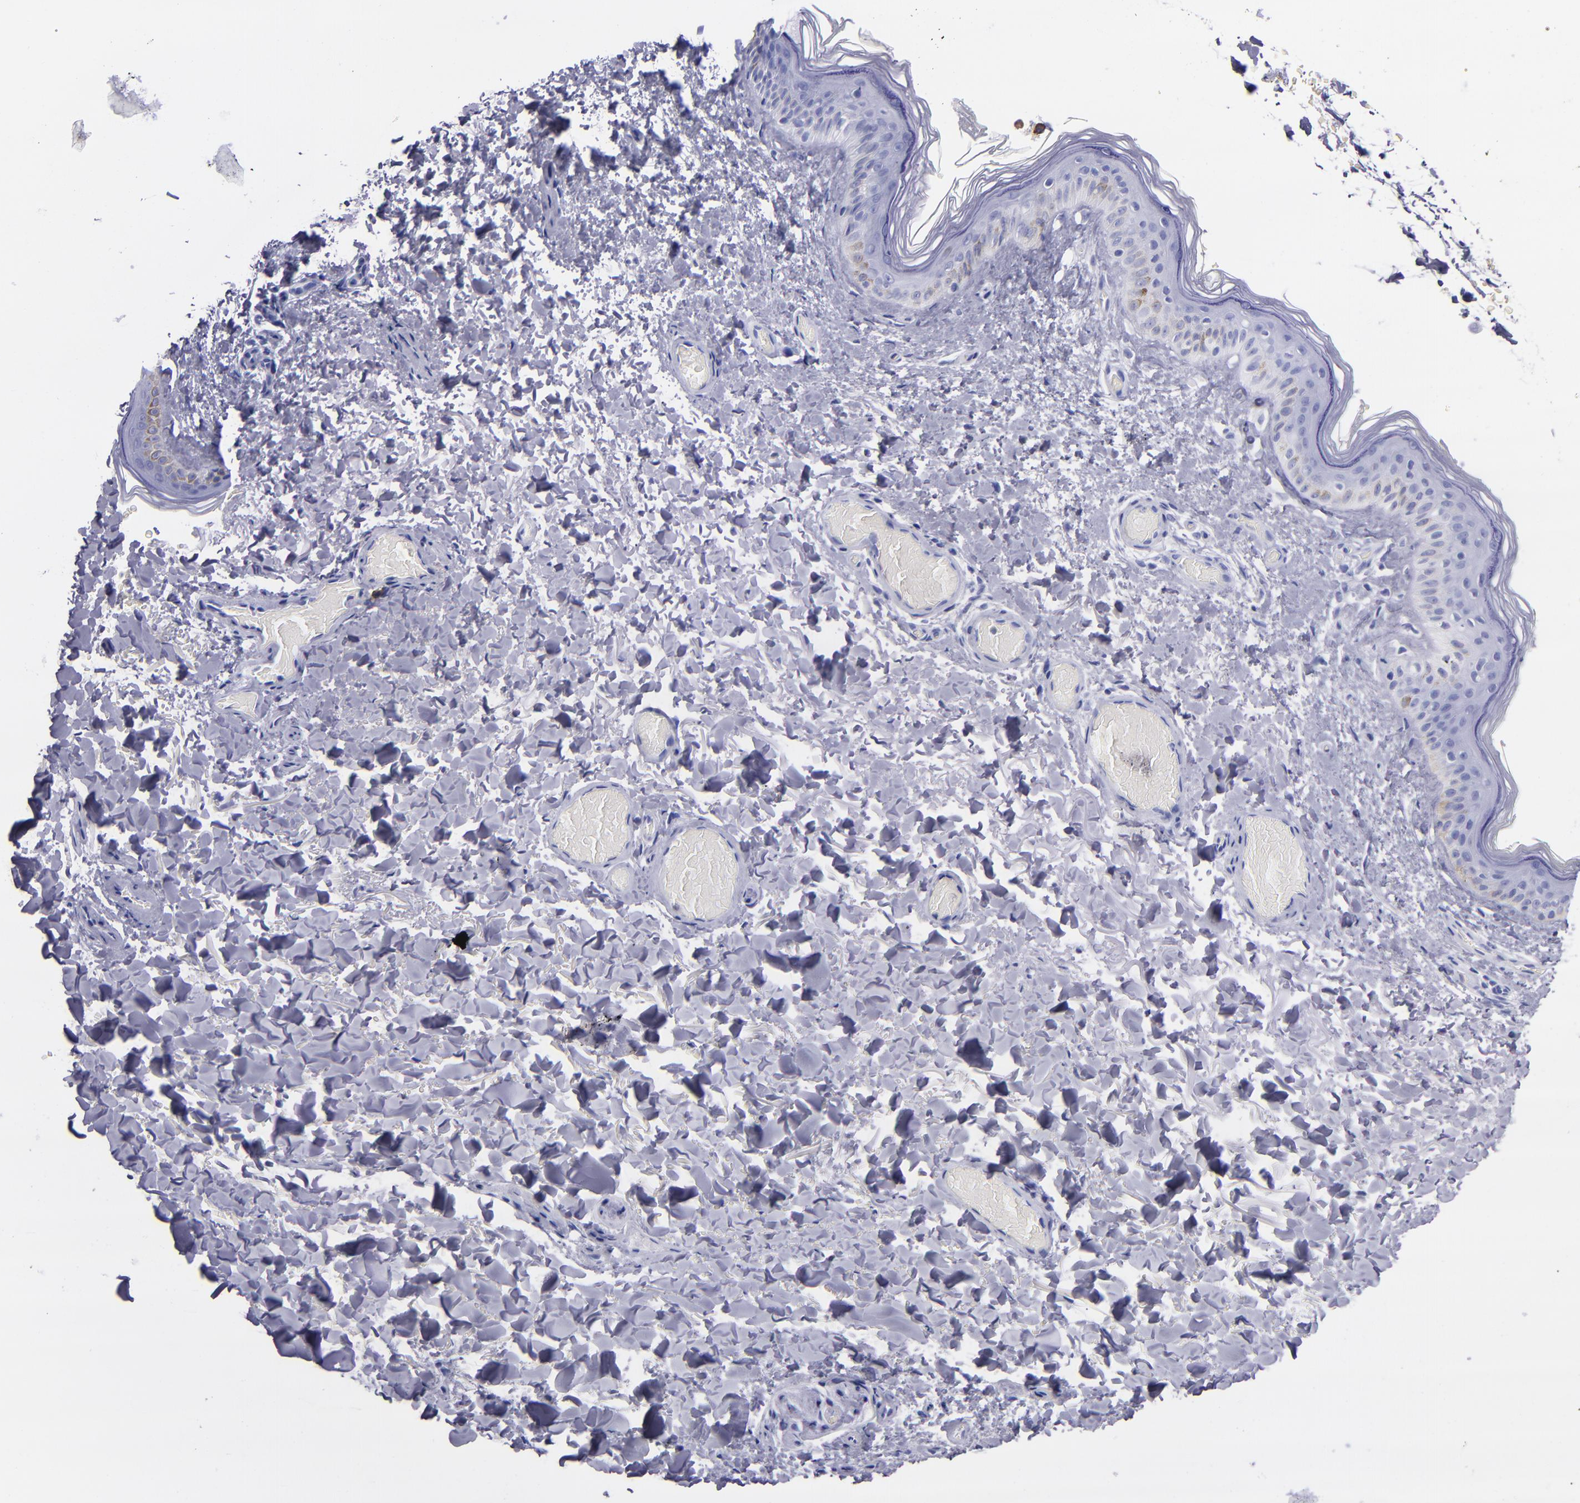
{"staining": {"intensity": "negative", "quantity": "none", "location": "none"}, "tissue": "skin", "cell_type": "Fibroblasts", "image_type": "normal", "snomed": [{"axis": "morphology", "description": "Normal tissue, NOS"}, {"axis": "topography", "description": "Skin"}], "caption": "A high-resolution photomicrograph shows immunohistochemistry (IHC) staining of benign skin, which demonstrates no significant expression in fibroblasts. (Stains: DAB IHC with hematoxylin counter stain, Microscopy: brightfield microscopy at high magnification).", "gene": "CD38", "patient": {"sex": "male", "age": 63}}